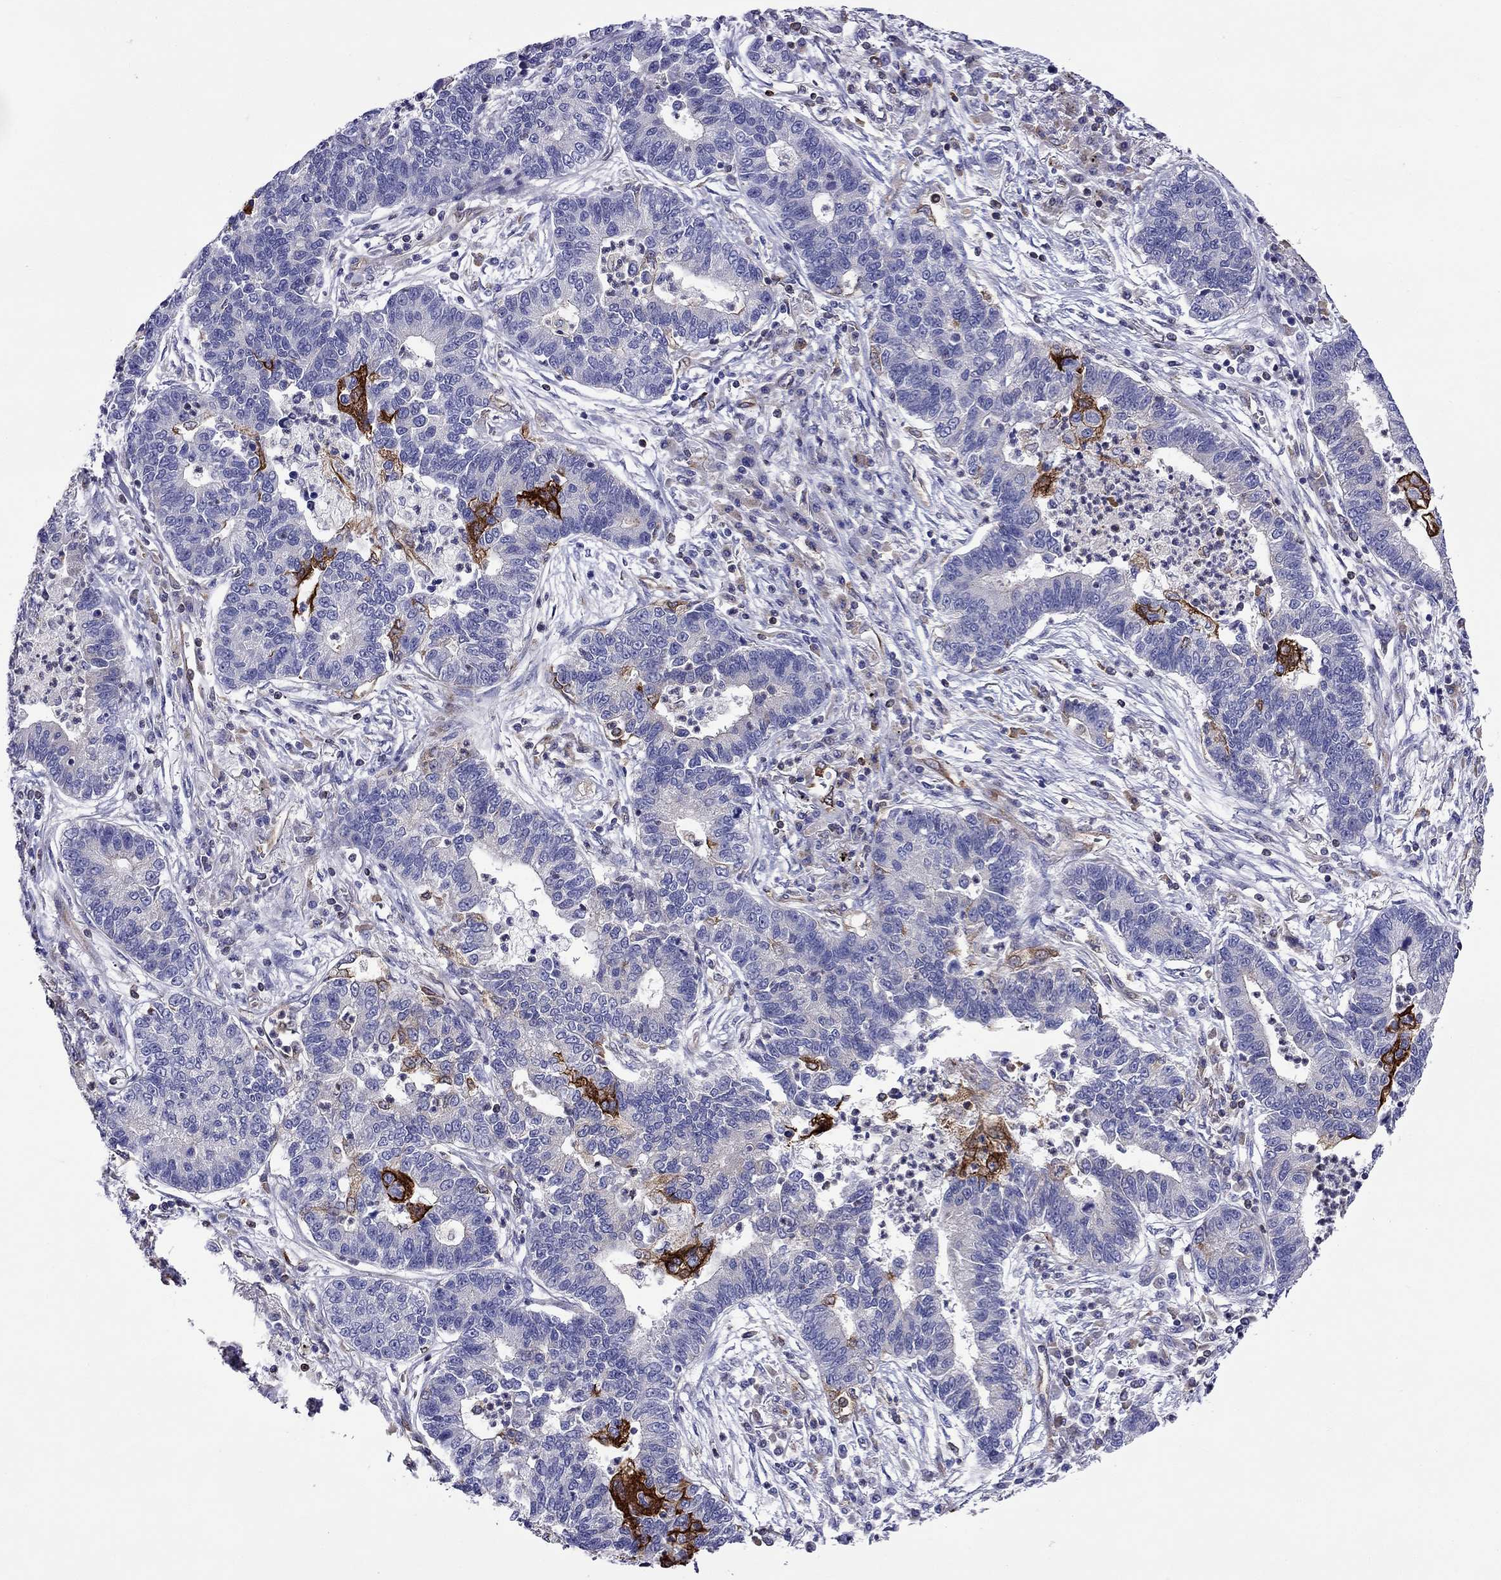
{"staining": {"intensity": "negative", "quantity": "none", "location": "none"}, "tissue": "lung cancer", "cell_type": "Tumor cells", "image_type": "cancer", "snomed": [{"axis": "morphology", "description": "Adenocarcinoma, NOS"}, {"axis": "topography", "description": "Lung"}], "caption": "This photomicrograph is of adenocarcinoma (lung) stained with immunohistochemistry to label a protein in brown with the nuclei are counter-stained blue. There is no positivity in tumor cells.", "gene": "GNAL", "patient": {"sex": "female", "age": 57}}